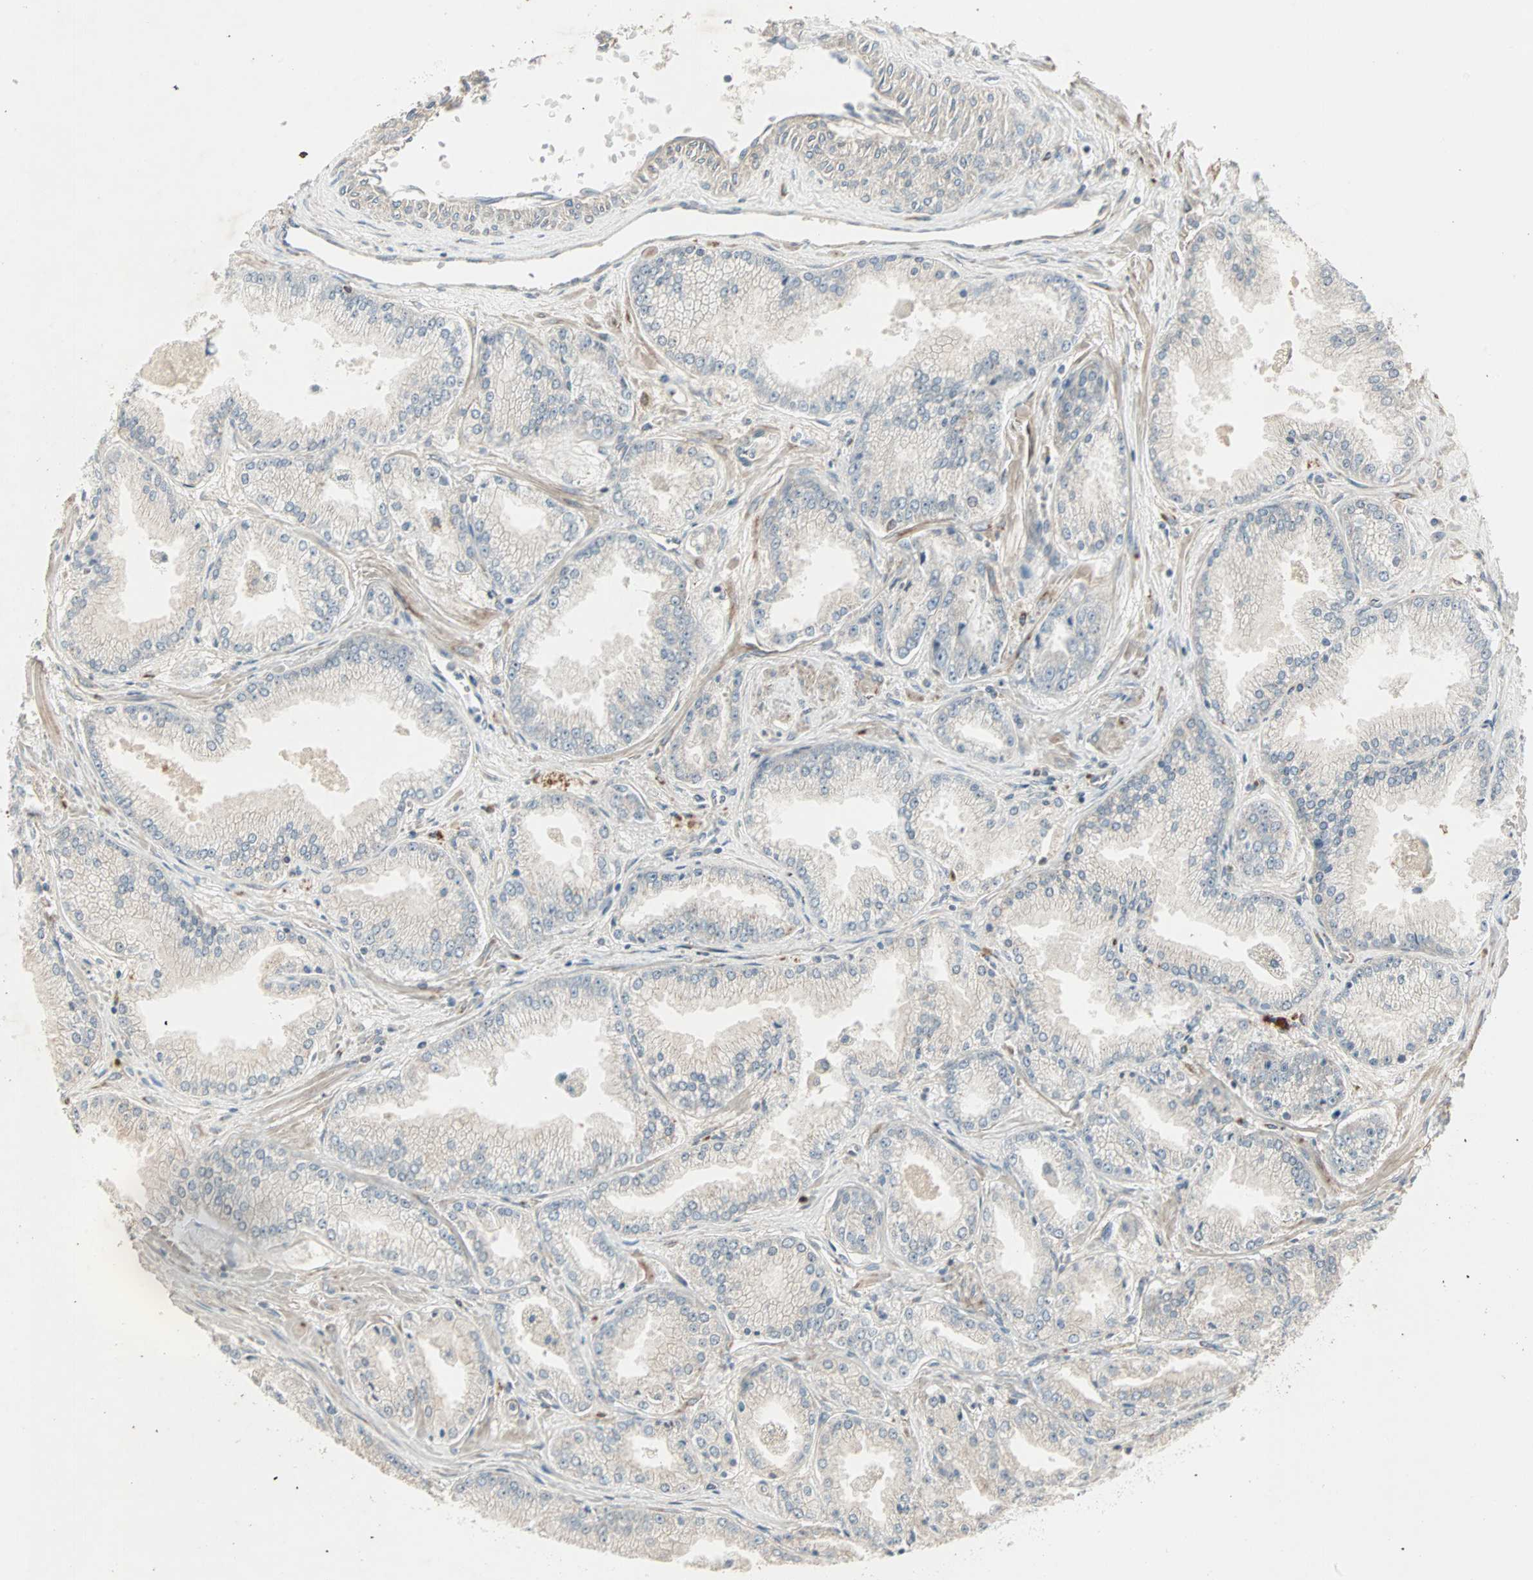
{"staining": {"intensity": "negative", "quantity": "none", "location": "none"}, "tissue": "prostate cancer", "cell_type": "Tumor cells", "image_type": "cancer", "snomed": [{"axis": "morphology", "description": "Adenocarcinoma, High grade"}, {"axis": "topography", "description": "Prostate"}], "caption": "Micrograph shows no protein expression in tumor cells of high-grade adenocarcinoma (prostate) tissue. (Brightfield microscopy of DAB immunohistochemistry (IHC) at high magnification).", "gene": "JMJD7-PLA2G4B", "patient": {"sex": "male", "age": 61}}